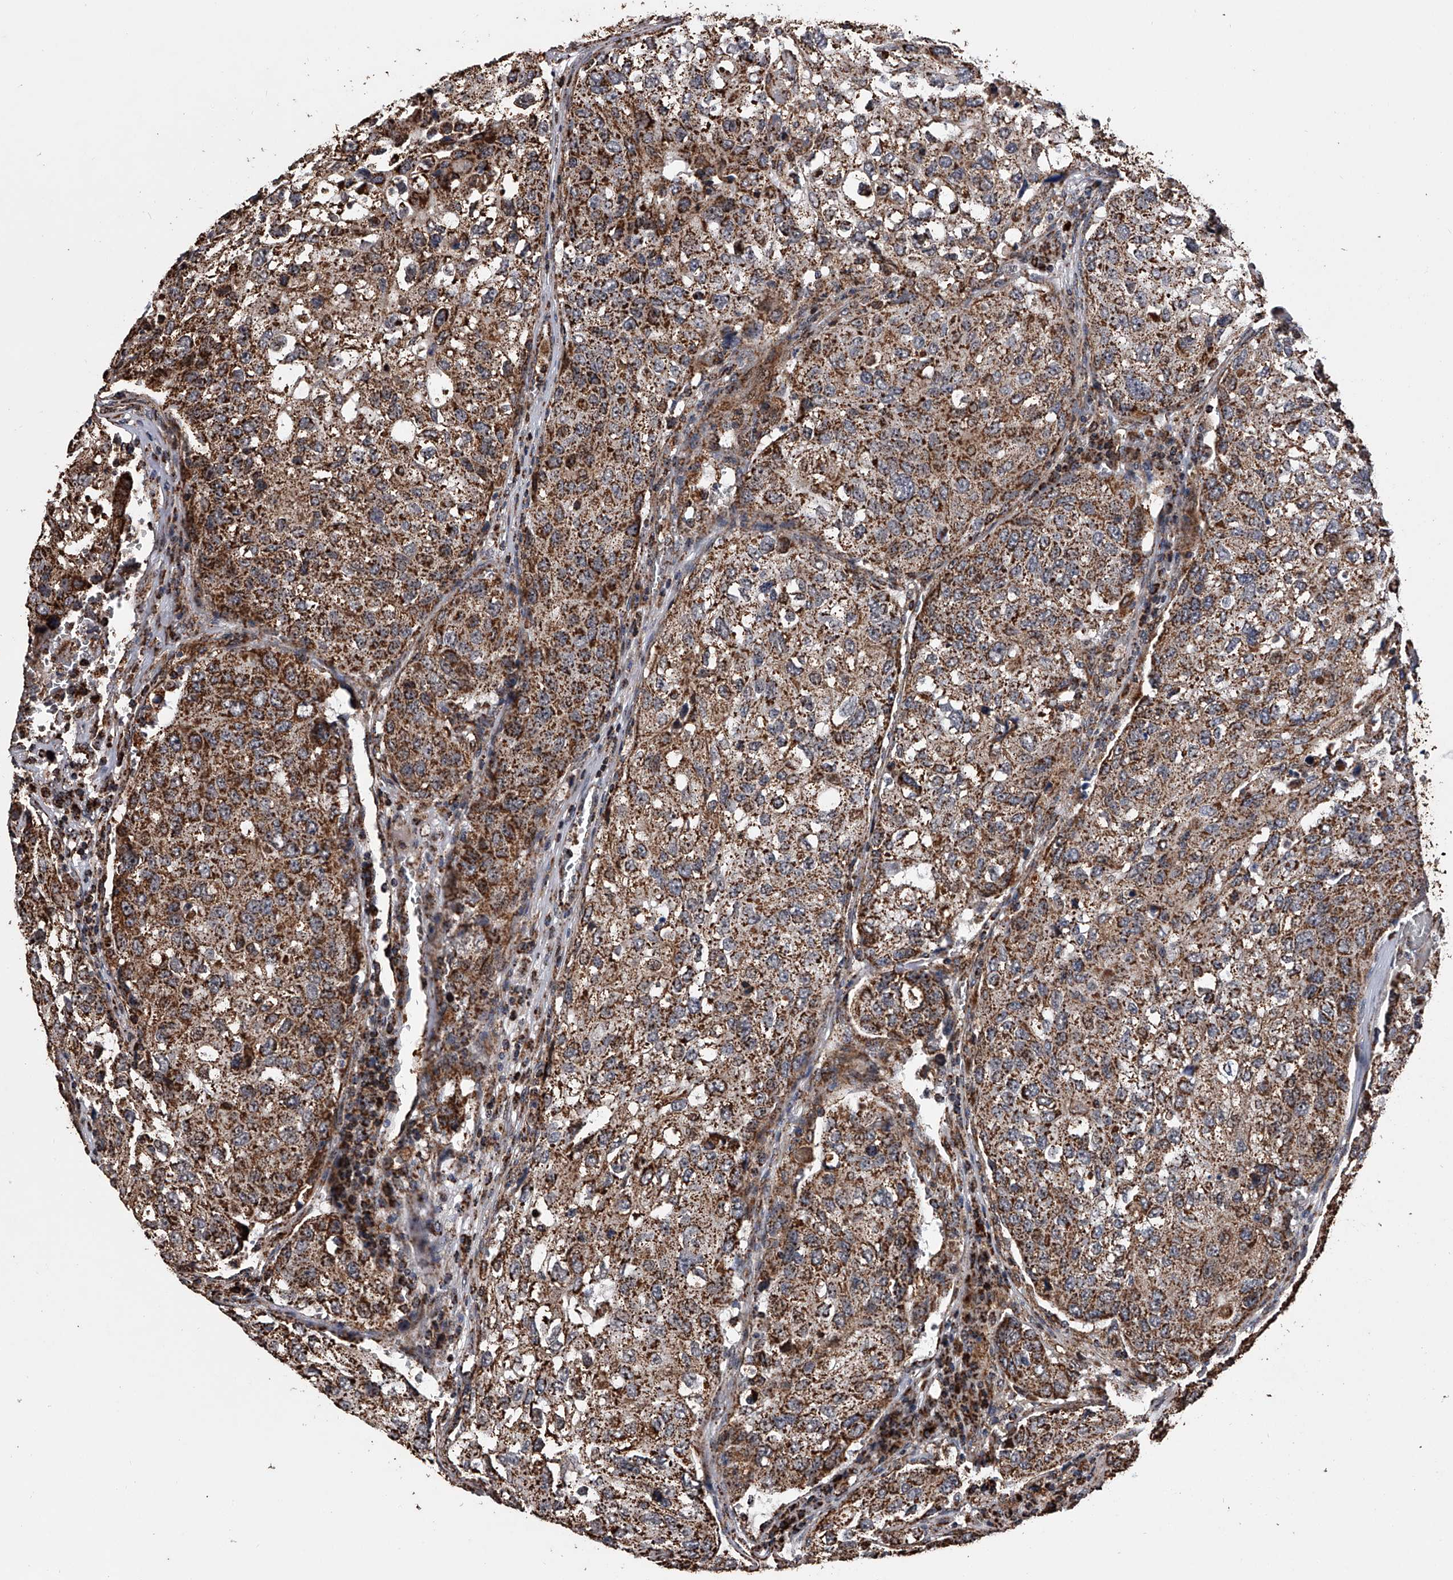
{"staining": {"intensity": "strong", "quantity": ">75%", "location": "cytoplasmic/membranous"}, "tissue": "urothelial cancer", "cell_type": "Tumor cells", "image_type": "cancer", "snomed": [{"axis": "morphology", "description": "Urothelial carcinoma, High grade"}, {"axis": "topography", "description": "Lymph node"}, {"axis": "topography", "description": "Urinary bladder"}], "caption": "High-grade urothelial carcinoma was stained to show a protein in brown. There is high levels of strong cytoplasmic/membranous positivity in approximately >75% of tumor cells. Using DAB (brown) and hematoxylin (blue) stains, captured at high magnification using brightfield microscopy.", "gene": "SMPDL3A", "patient": {"sex": "male", "age": 51}}